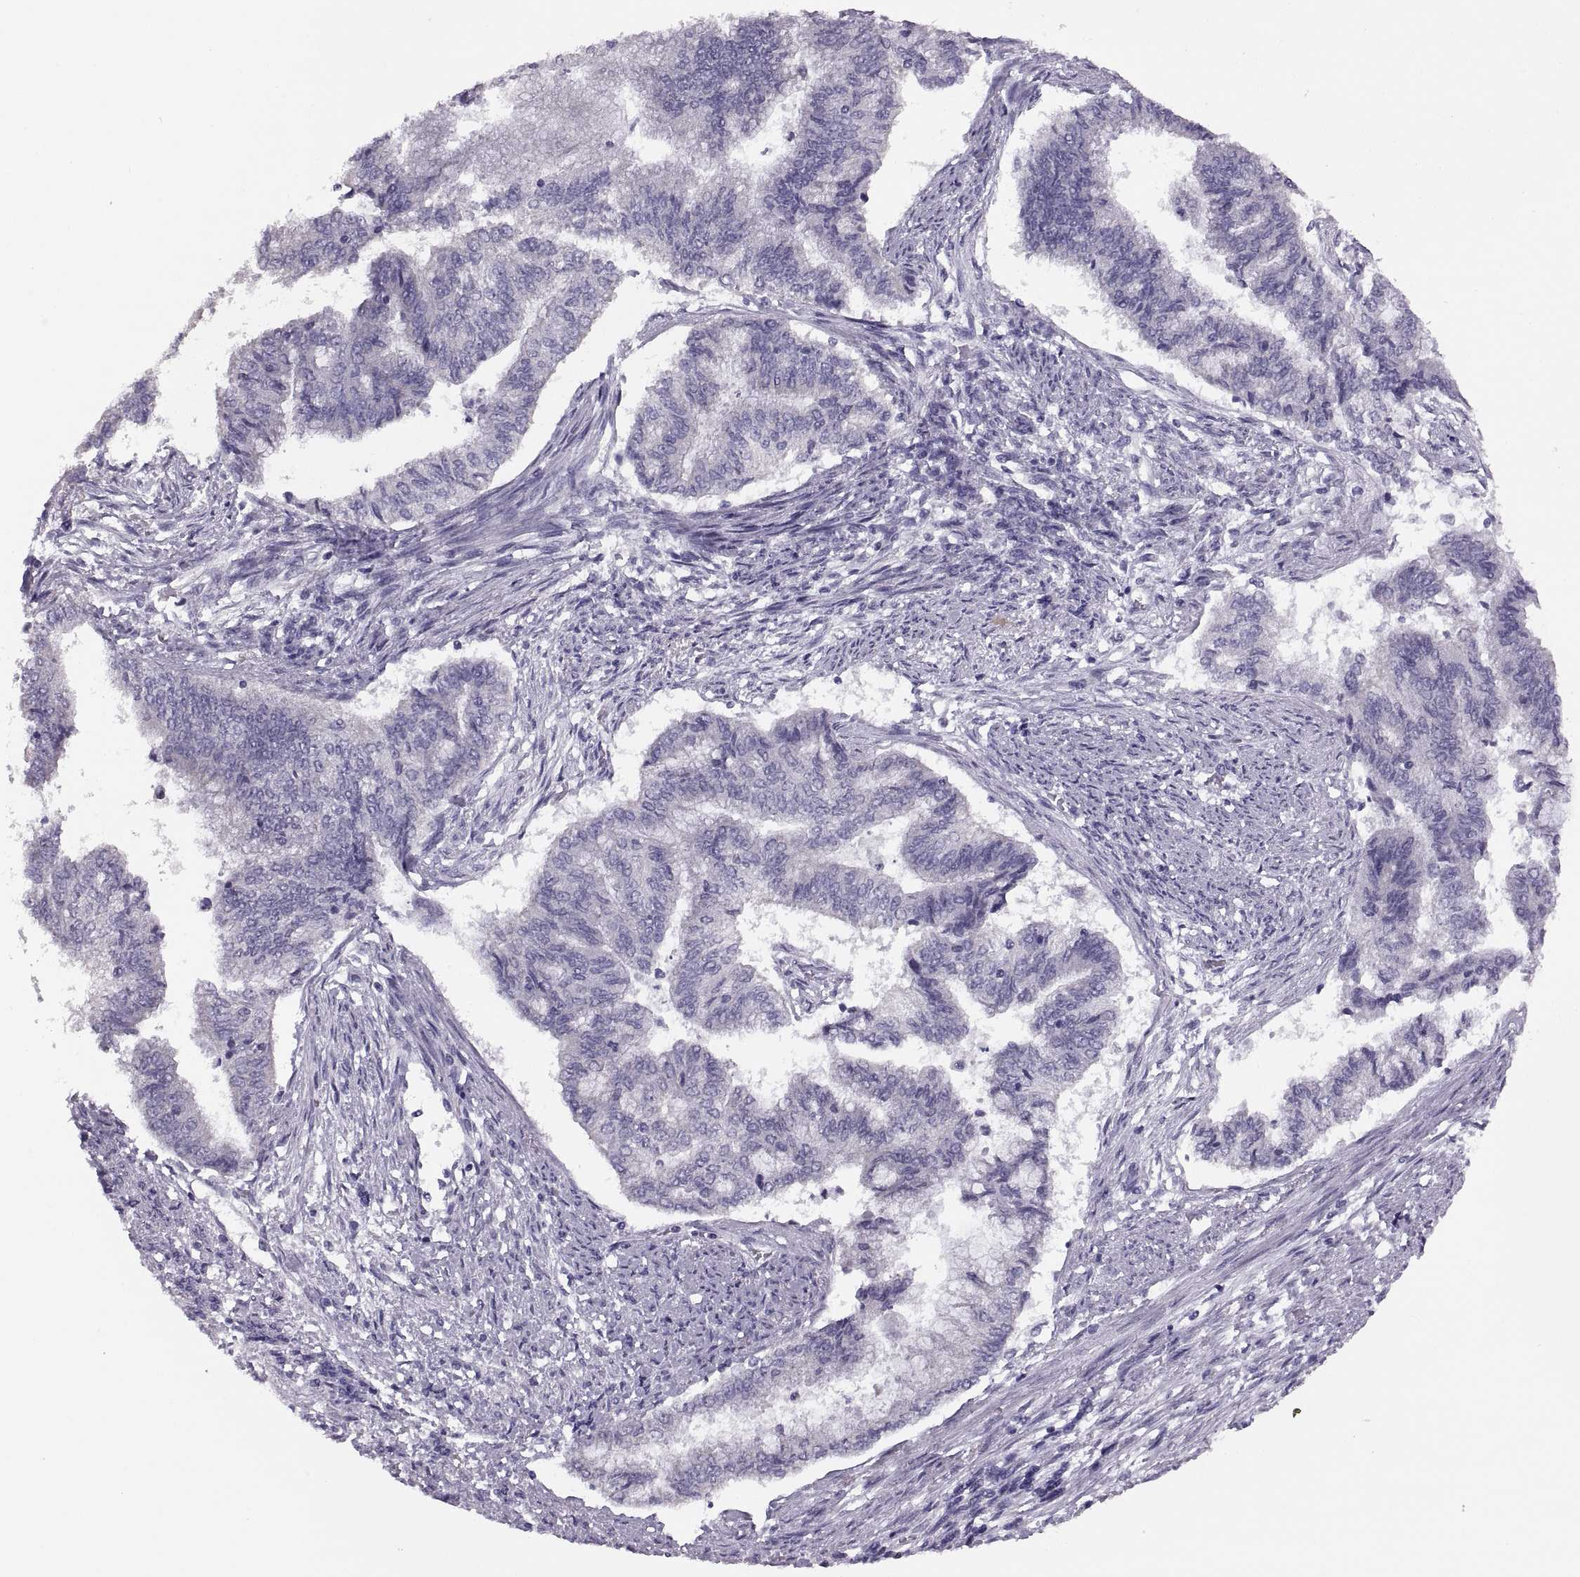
{"staining": {"intensity": "negative", "quantity": "none", "location": "none"}, "tissue": "endometrial cancer", "cell_type": "Tumor cells", "image_type": "cancer", "snomed": [{"axis": "morphology", "description": "Adenocarcinoma, NOS"}, {"axis": "topography", "description": "Endometrium"}], "caption": "An immunohistochemistry (IHC) micrograph of endometrial cancer (adenocarcinoma) is shown. There is no staining in tumor cells of endometrial cancer (adenocarcinoma).", "gene": "ADH6", "patient": {"sex": "female", "age": 65}}